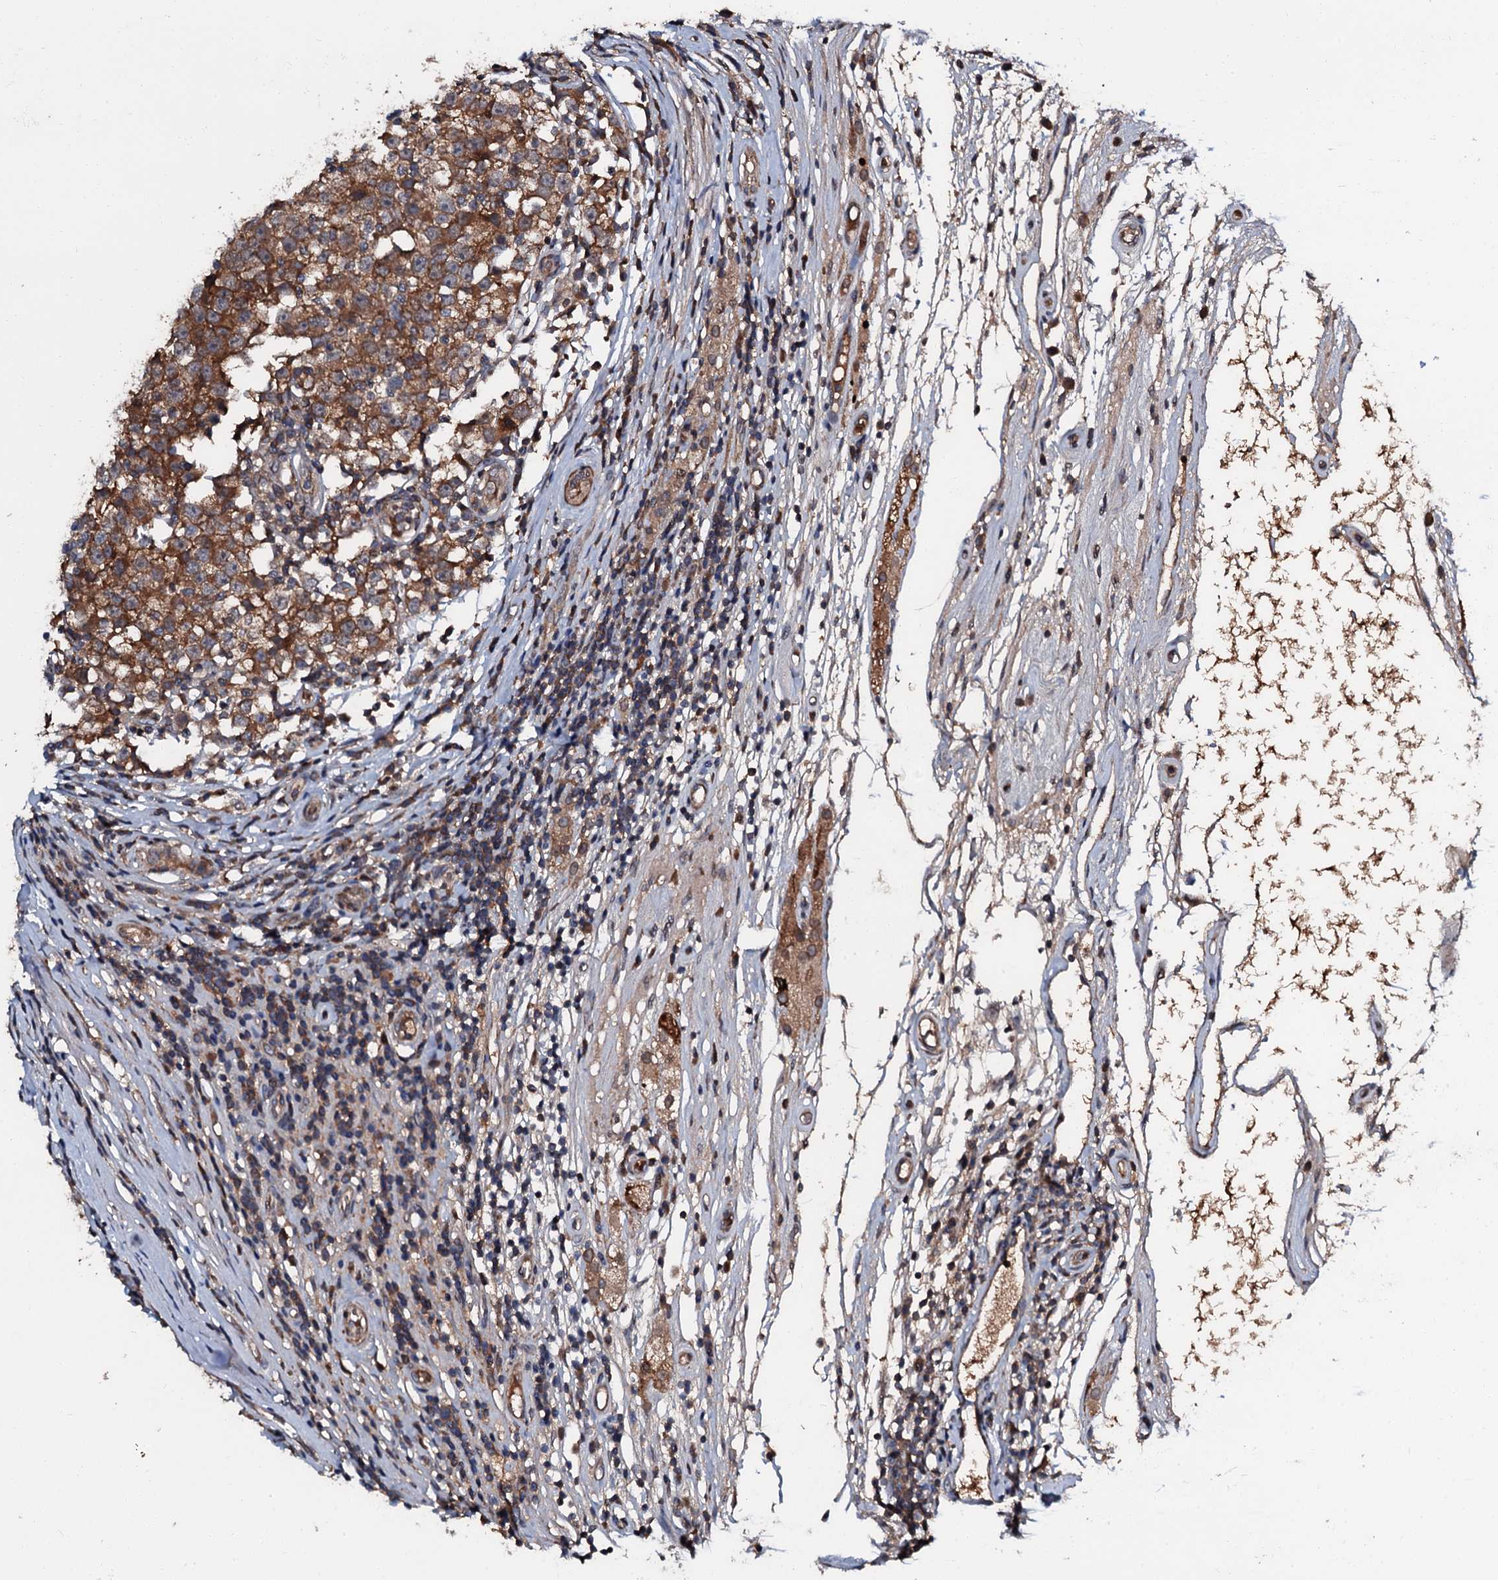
{"staining": {"intensity": "moderate", "quantity": "25%-75%", "location": "cytoplasmic/membranous"}, "tissue": "testis cancer", "cell_type": "Tumor cells", "image_type": "cancer", "snomed": [{"axis": "morphology", "description": "Seminoma, NOS"}, {"axis": "topography", "description": "Testis"}], "caption": "High-power microscopy captured an immunohistochemistry (IHC) photomicrograph of seminoma (testis), revealing moderate cytoplasmic/membranous staining in approximately 25%-75% of tumor cells. (brown staining indicates protein expression, while blue staining denotes nuclei).", "gene": "N4BP1", "patient": {"sex": "male", "age": 65}}